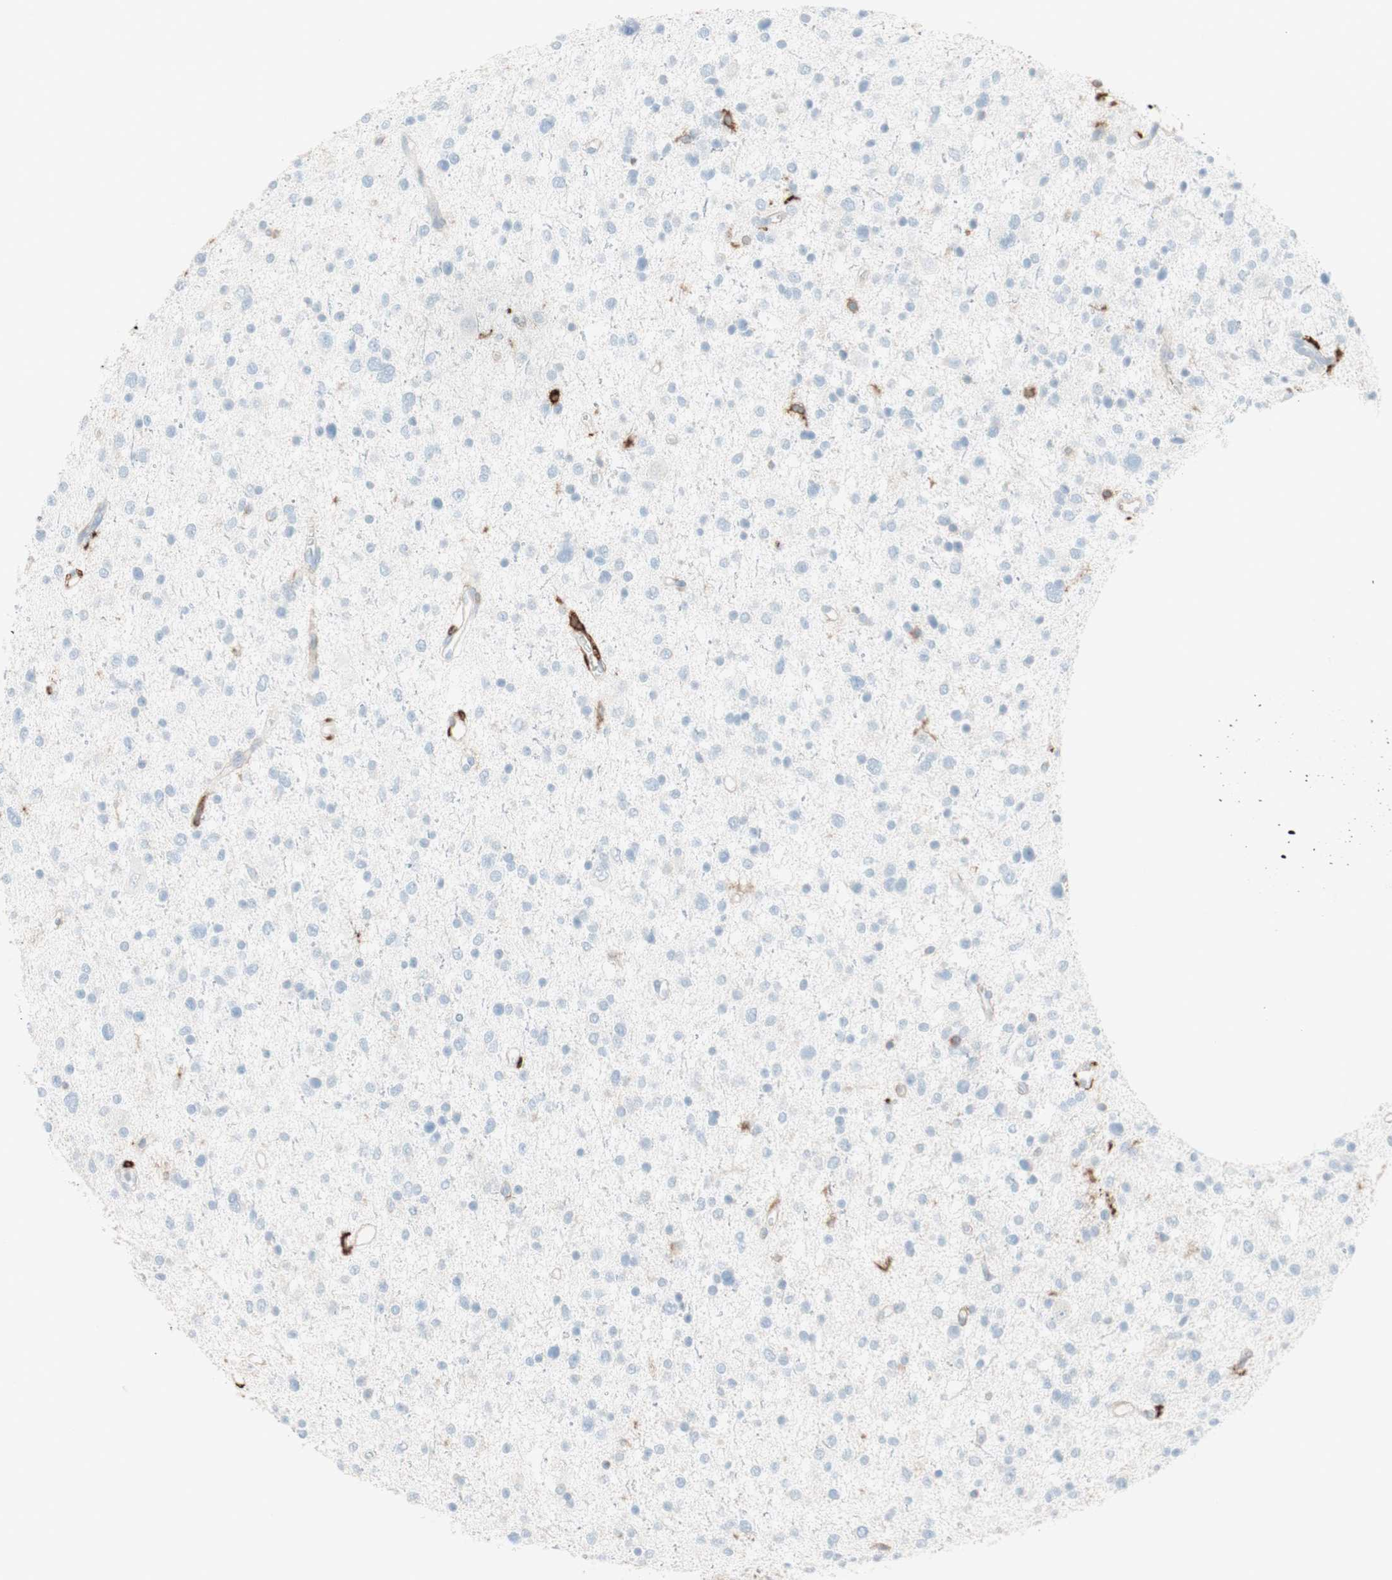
{"staining": {"intensity": "negative", "quantity": "none", "location": "none"}, "tissue": "glioma", "cell_type": "Tumor cells", "image_type": "cancer", "snomed": [{"axis": "morphology", "description": "Glioma, malignant, Low grade"}, {"axis": "topography", "description": "Brain"}], "caption": "DAB (3,3'-diaminobenzidine) immunohistochemical staining of human glioma demonstrates no significant positivity in tumor cells.", "gene": "HLA-DPB1", "patient": {"sex": "female", "age": 37}}